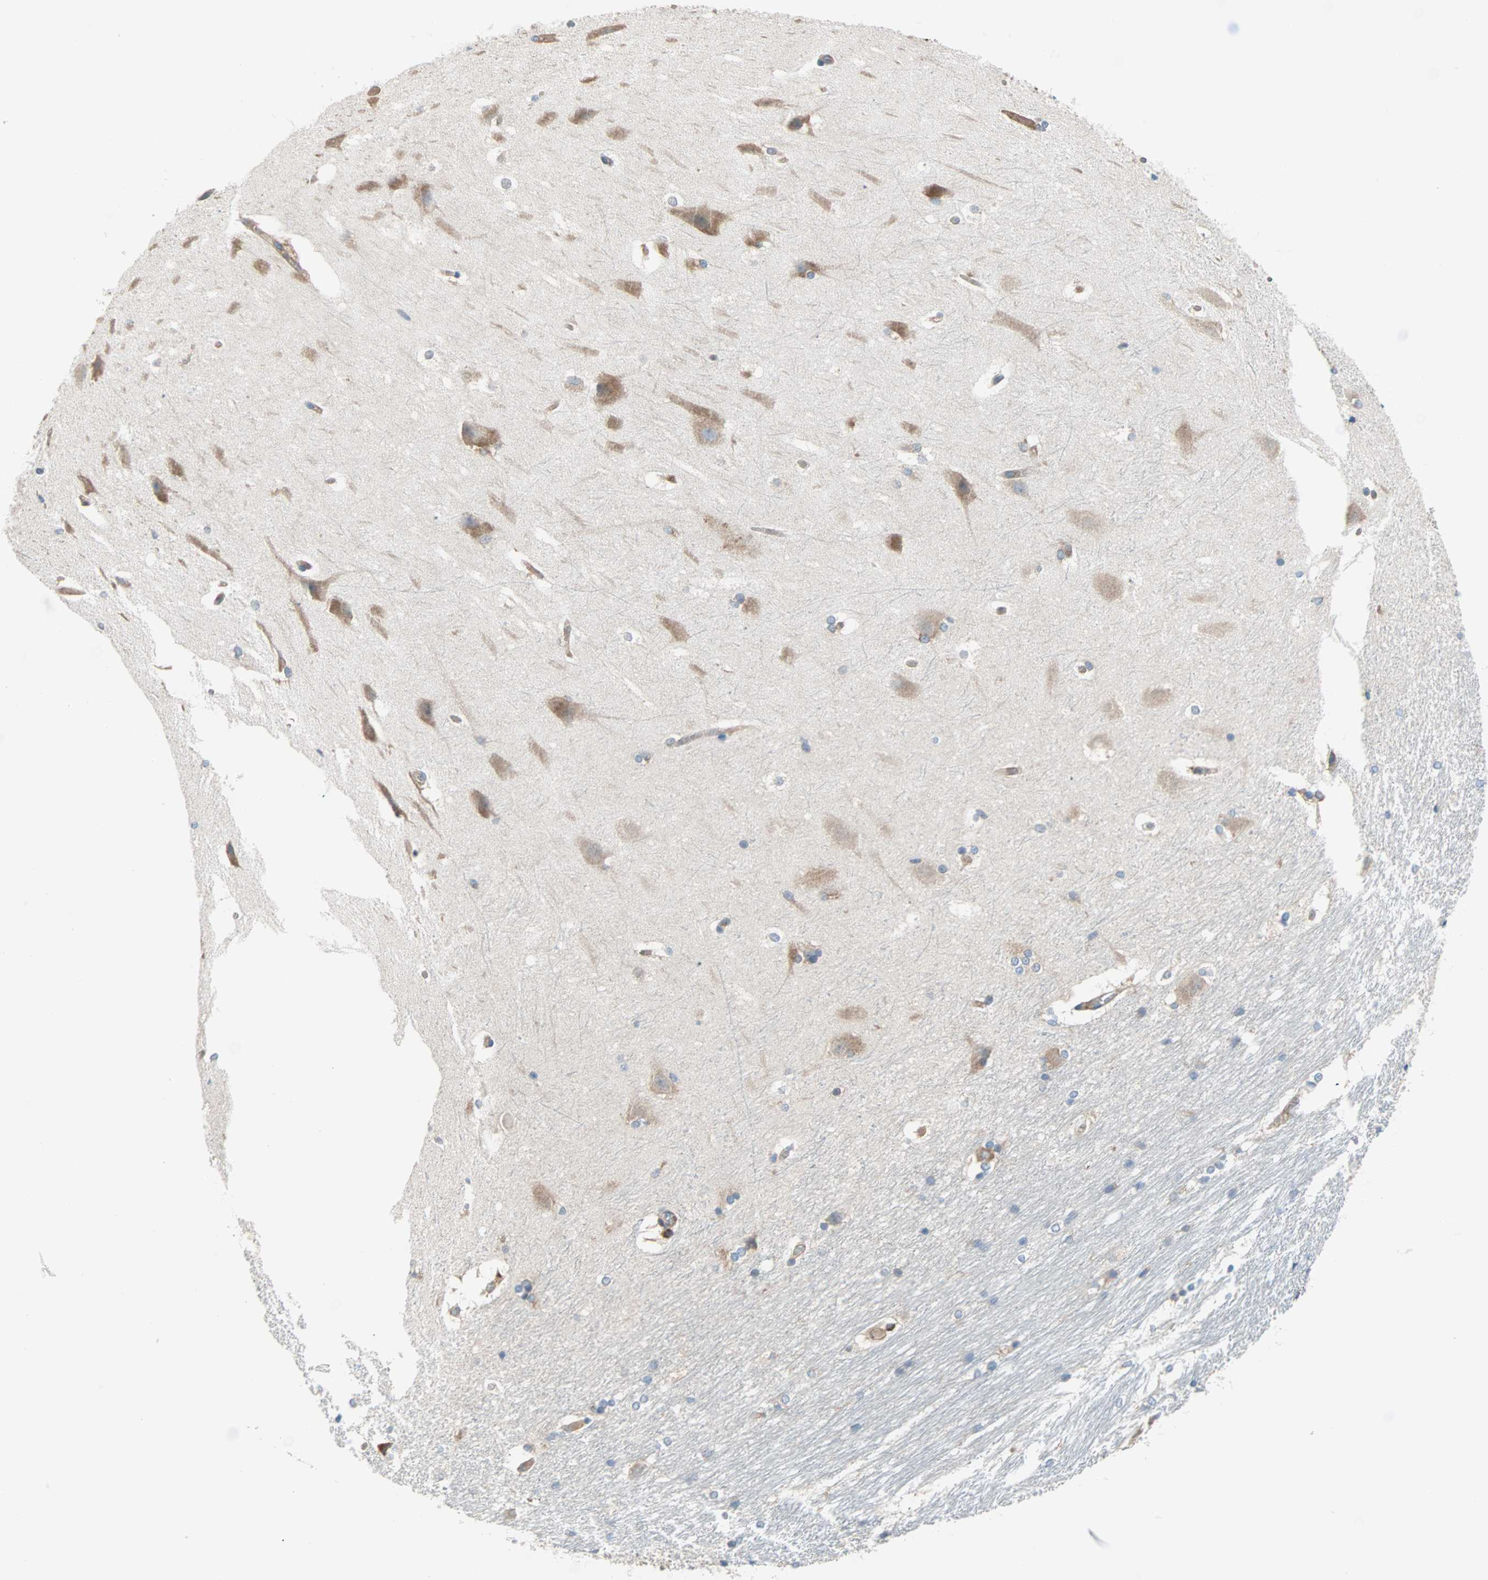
{"staining": {"intensity": "moderate", "quantity": "25%-75%", "location": "cytoplasmic/membranous"}, "tissue": "hippocampus", "cell_type": "Glial cells", "image_type": "normal", "snomed": [{"axis": "morphology", "description": "Normal tissue, NOS"}, {"axis": "topography", "description": "Hippocampus"}], "caption": "A high-resolution histopathology image shows immunohistochemistry staining of unremarkable hippocampus, which reveals moderate cytoplasmic/membranous staining in about 25%-75% of glial cells. Using DAB (3,3'-diaminobenzidine) (brown) and hematoxylin (blue) stains, captured at high magnification using brightfield microscopy.", "gene": "EEF2", "patient": {"sex": "female", "age": 19}}